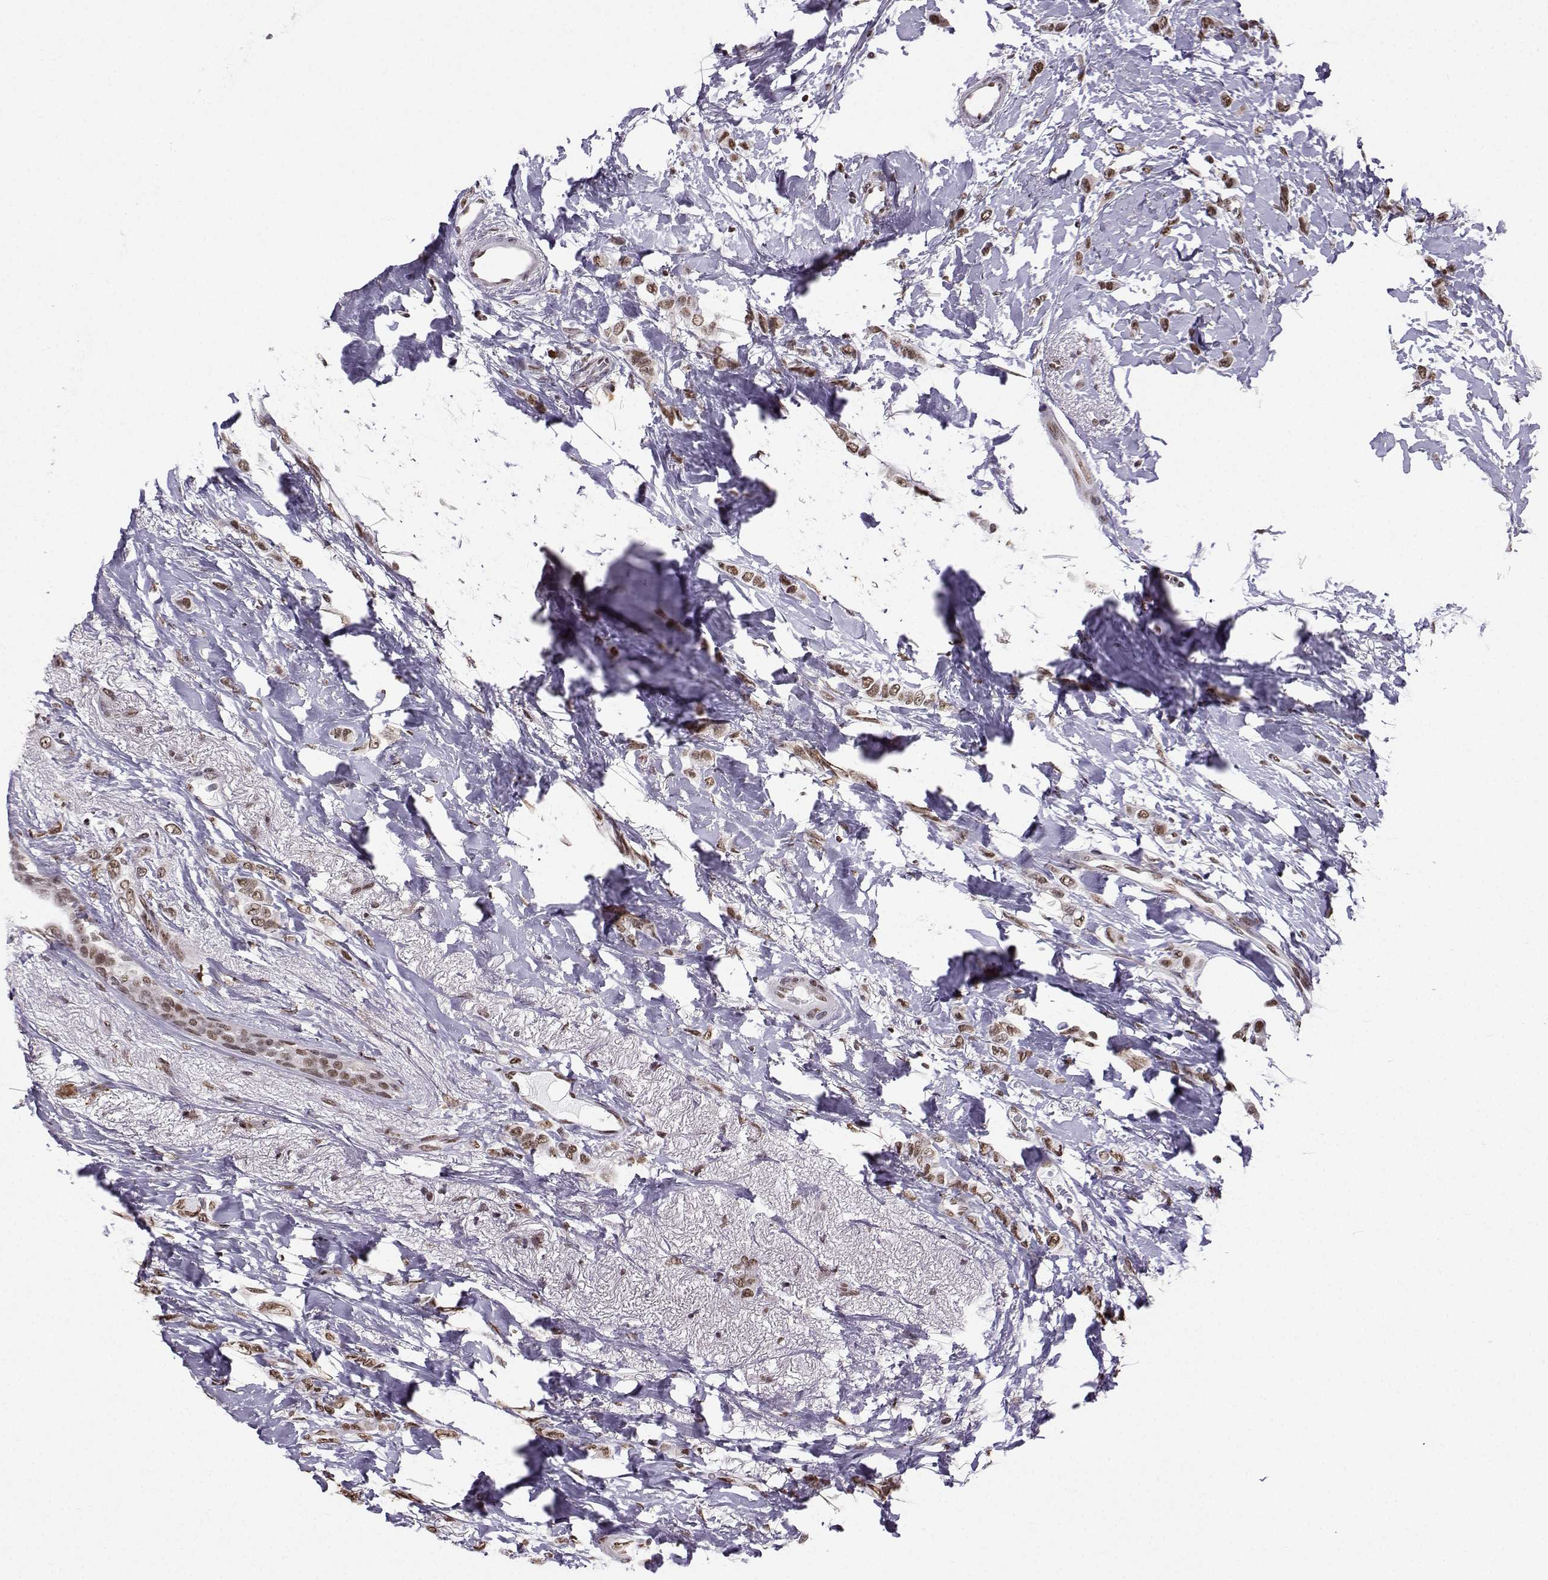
{"staining": {"intensity": "weak", "quantity": ">75%", "location": "nuclear"}, "tissue": "breast cancer", "cell_type": "Tumor cells", "image_type": "cancer", "snomed": [{"axis": "morphology", "description": "Lobular carcinoma"}, {"axis": "topography", "description": "Breast"}], "caption": "Breast cancer (lobular carcinoma) was stained to show a protein in brown. There is low levels of weak nuclear expression in about >75% of tumor cells.", "gene": "EZH1", "patient": {"sex": "female", "age": 66}}